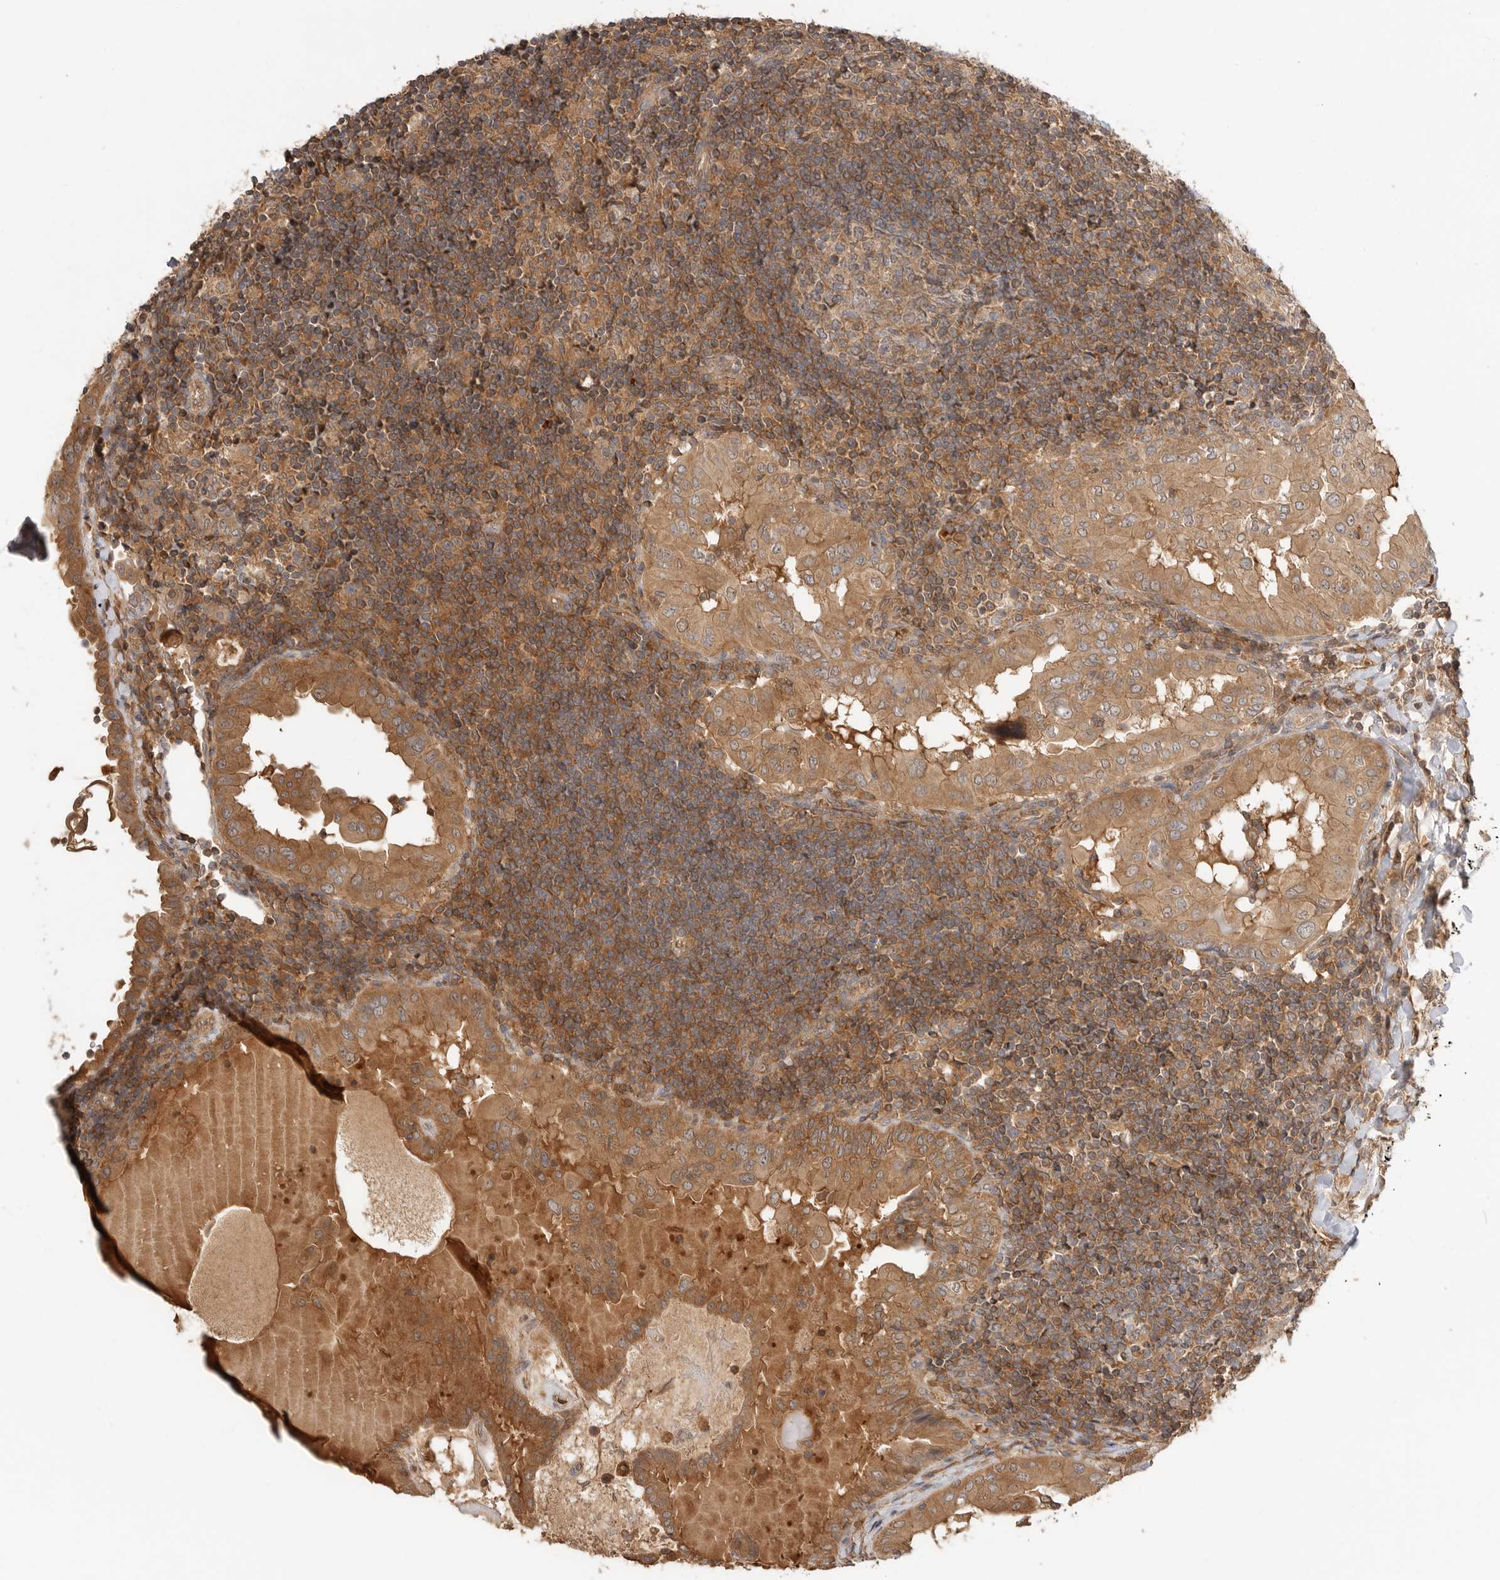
{"staining": {"intensity": "strong", "quantity": ">75%", "location": "cytoplasmic/membranous"}, "tissue": "thyroid cancer", "cell_type": "Tumor cells", "image_type": "cancer", "snomed": [{"axis": "morphology", "description": "Papillary adenocarcinoma, NOS"}, {"axis": "topography", "description": "Thyroid gland"}], "caption": "The image shows immunohistochemical staining of thyroid cancer (papillary adenocarcinoma). There is strong cytoplasmic/membranous positivity is appreciated in about >75% of tumor cells.", "gene": "CLDN12", "patient": {"sex": "male", "age": 33}}